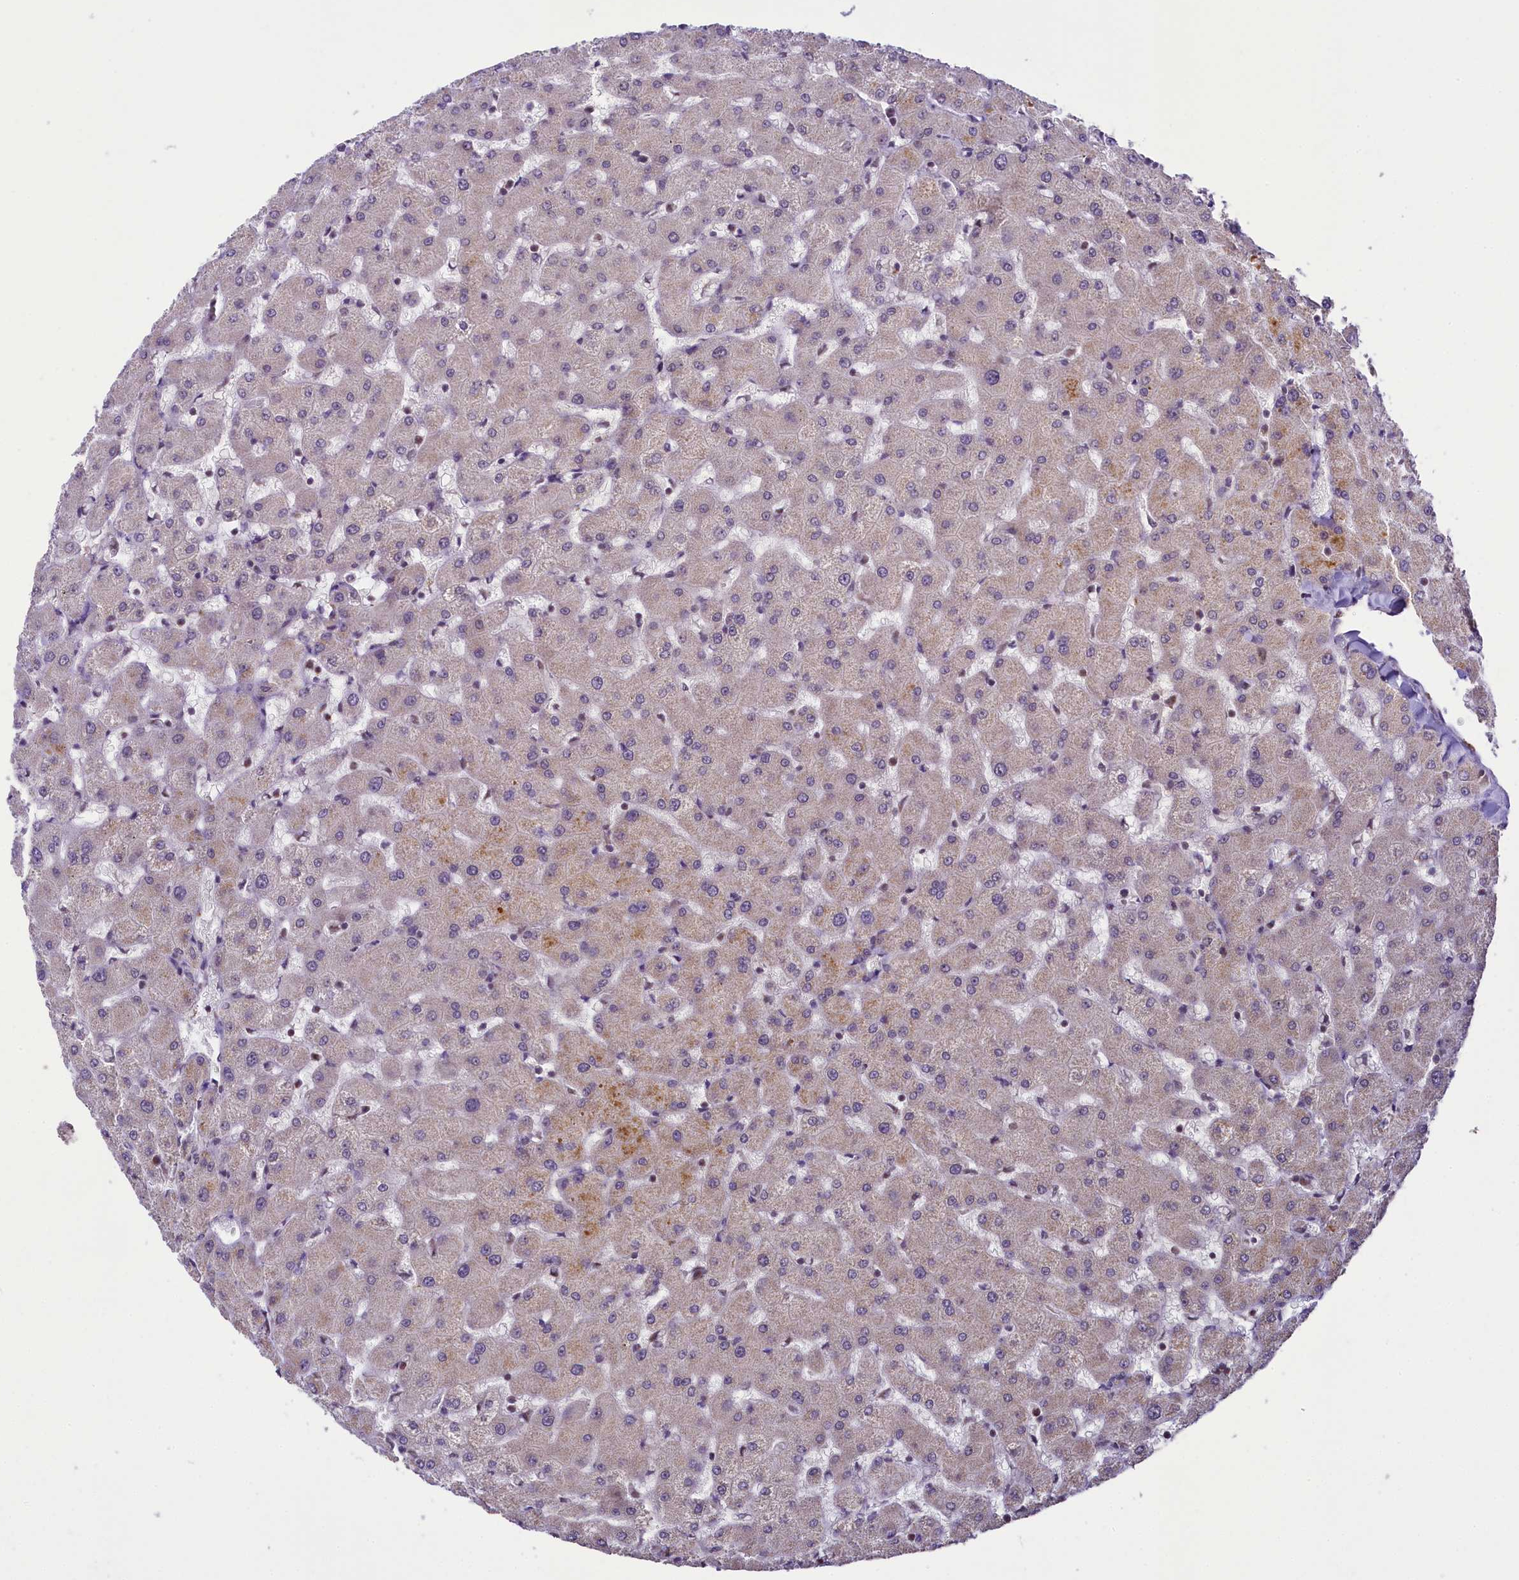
{"staining": {"intensity": "negative", "quantity": "none", "location": "none"}, "tissue": "liver", "cell_type": "Cholangiocytes", "image_type": "normal", "snomed": [{"axis": "morphology", "description": "Normal tissue, NOS"}, {"axis": "topography", "description": "Liver"}], "caption": "This is an immunohistochemistry (IHC) image of normal human liver. There is no expression in cholangiocytes.", "gene": "PAF1", "patient": {"sex": "female", "age": 63}}